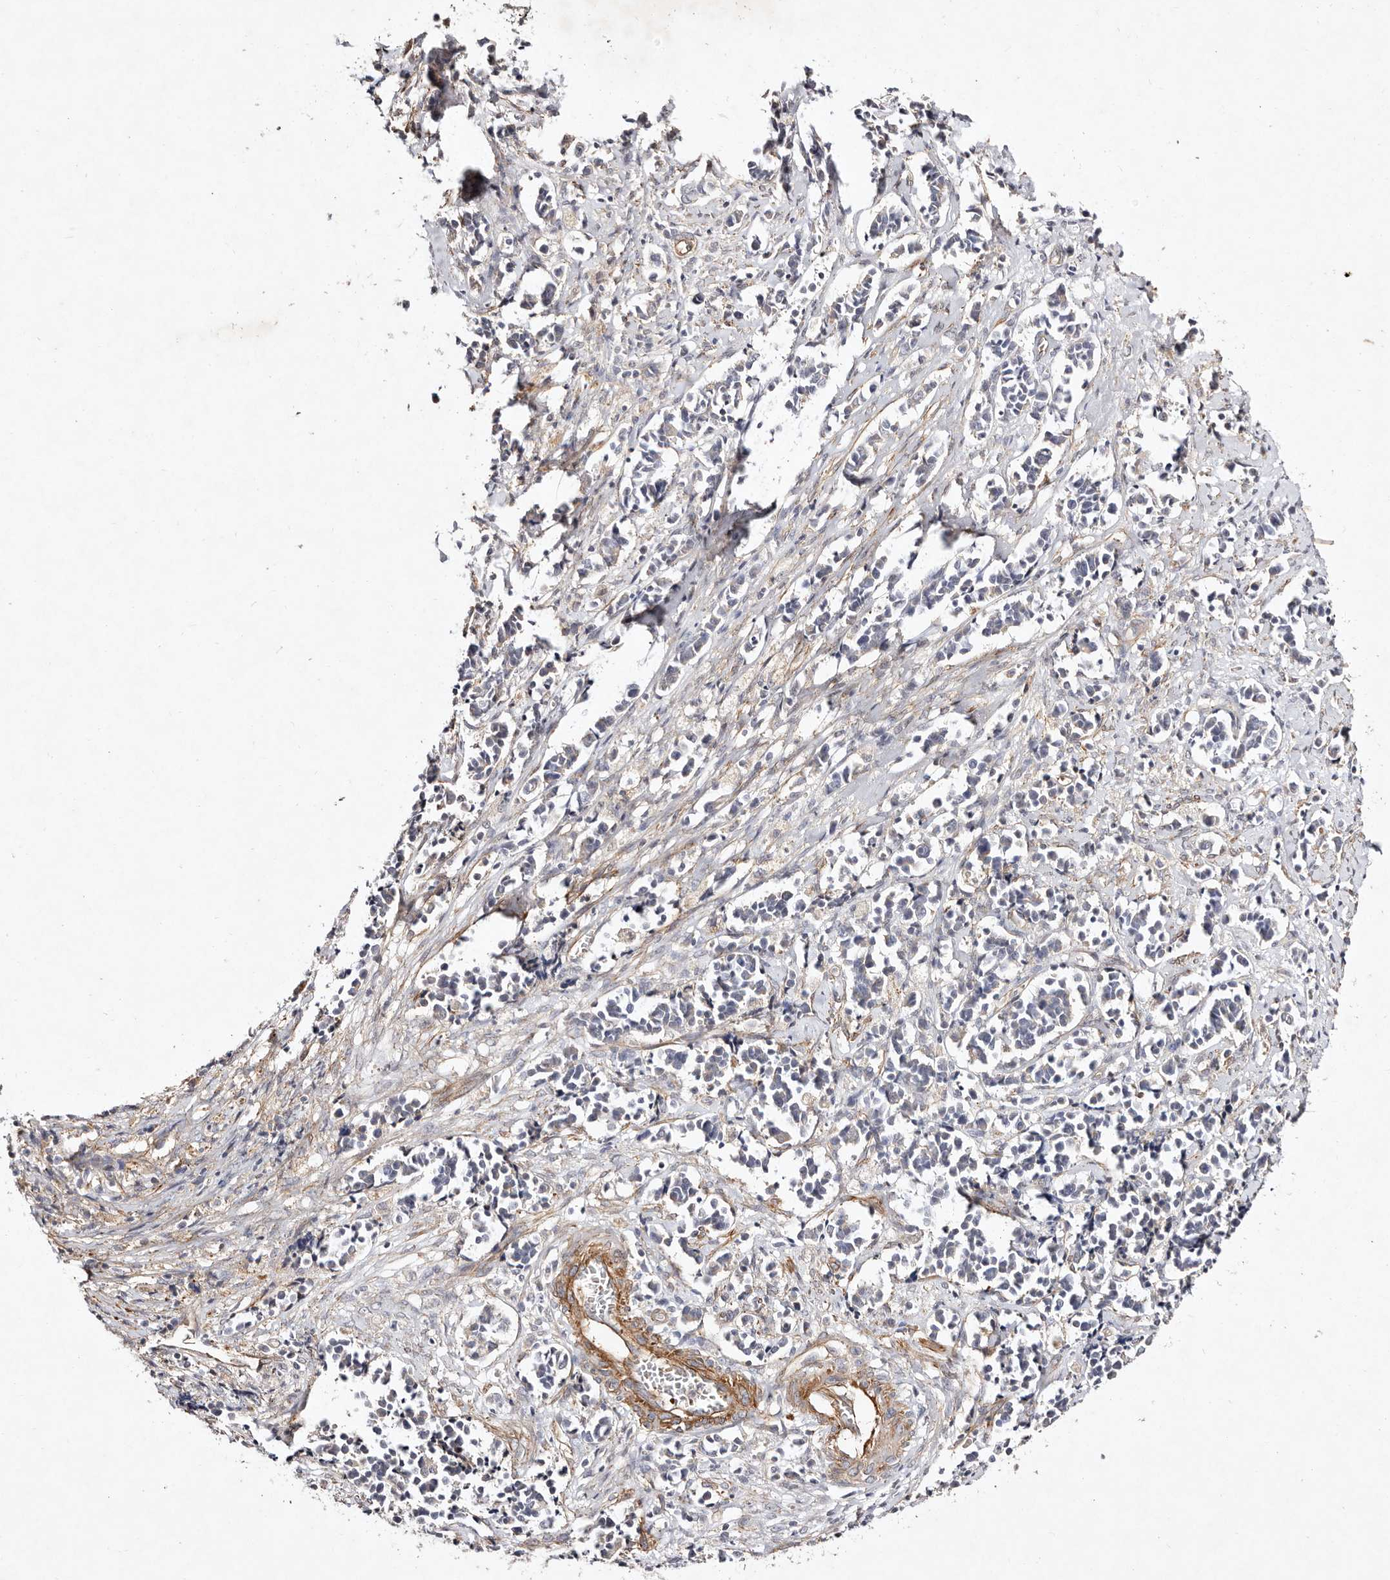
{"staining": {"intensity": "negative", "quantity": "none", "location": "none"}, "tissue": "cervical cancer", "cell_type": "Tumor cells", "image_type": "cancer", "snomed": [{"axis": "morphology", "description": "Normal tissue, NOS"}, {"axis": "morphology", "description": "Squamous cell carcinoma, NOS"}, {"axis": "topography", "description": "Cervix"}], "caption": "Cervical cancer (squamous cell carcinoma) stained for a protein using immunohistochemistry (IHC) displays no expression tumor cells.", "gene": "MTMR11", "patient": {"sex": "female", "age": 35}}